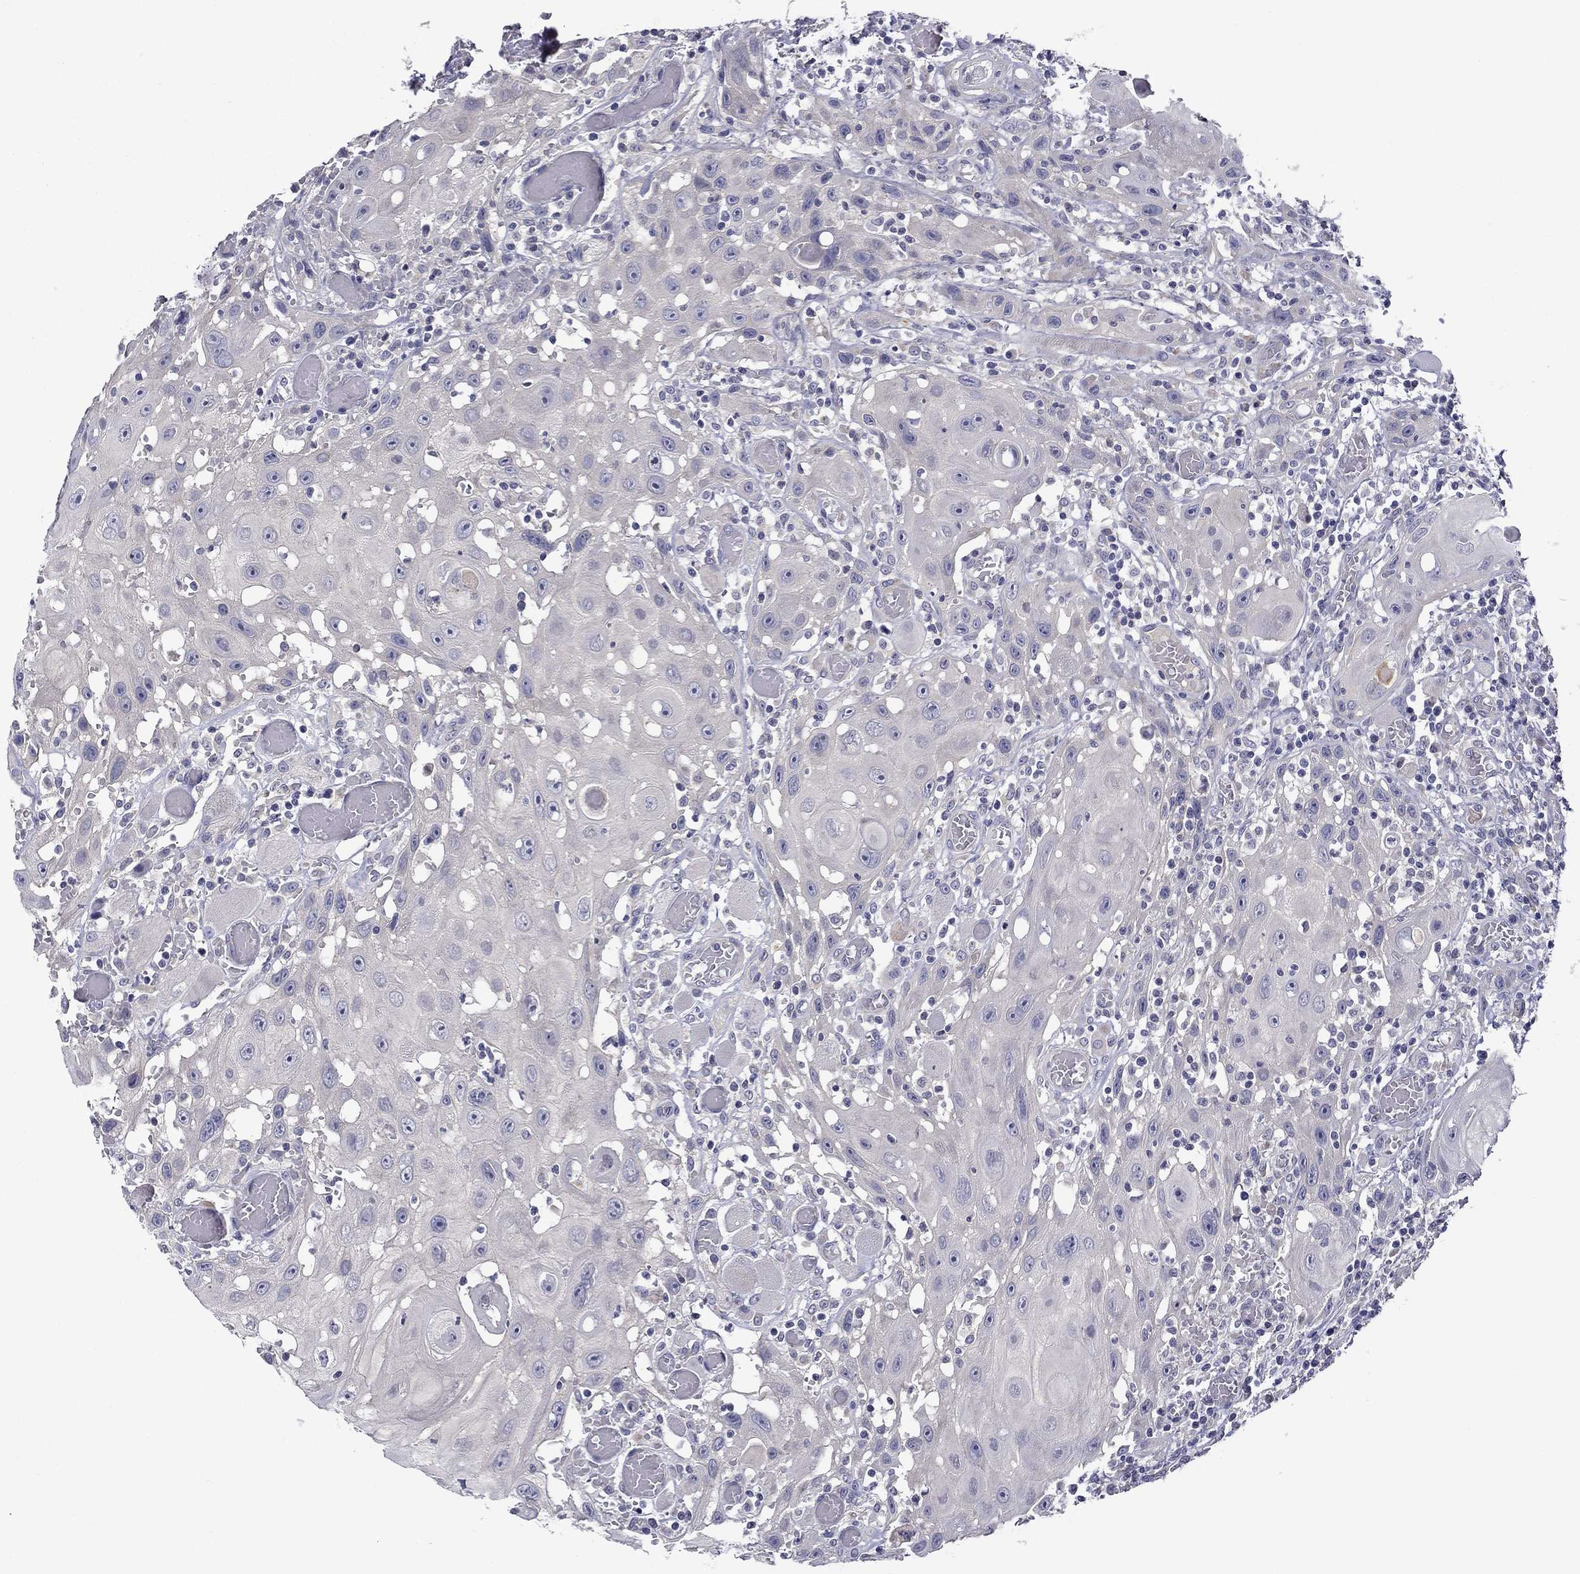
{"staining": {"intensity": "negative", "quantity": "none", "location": "none"}, "tissue": "head and neck cancer", "cell_type": "Tumor cells", "image_type": "cancer", "snomed": [{"axis": "morphology", "description": "Normal tissue, NOS"}, {"axis": "morphology", "description": "Squamous cell carcinoma, NOS"}, {"axis": "topography", "description": "Oral tissue"}, {"axis": "topography", "description": "Head-Neck"}], "caption": "DAB immunohistochemical staining of head and neck squamous cell carcinoma demonstrates no significant staining in tumor cells.", "gene": "SPATA7", "patient": {"sex": "male", "age": 71}}